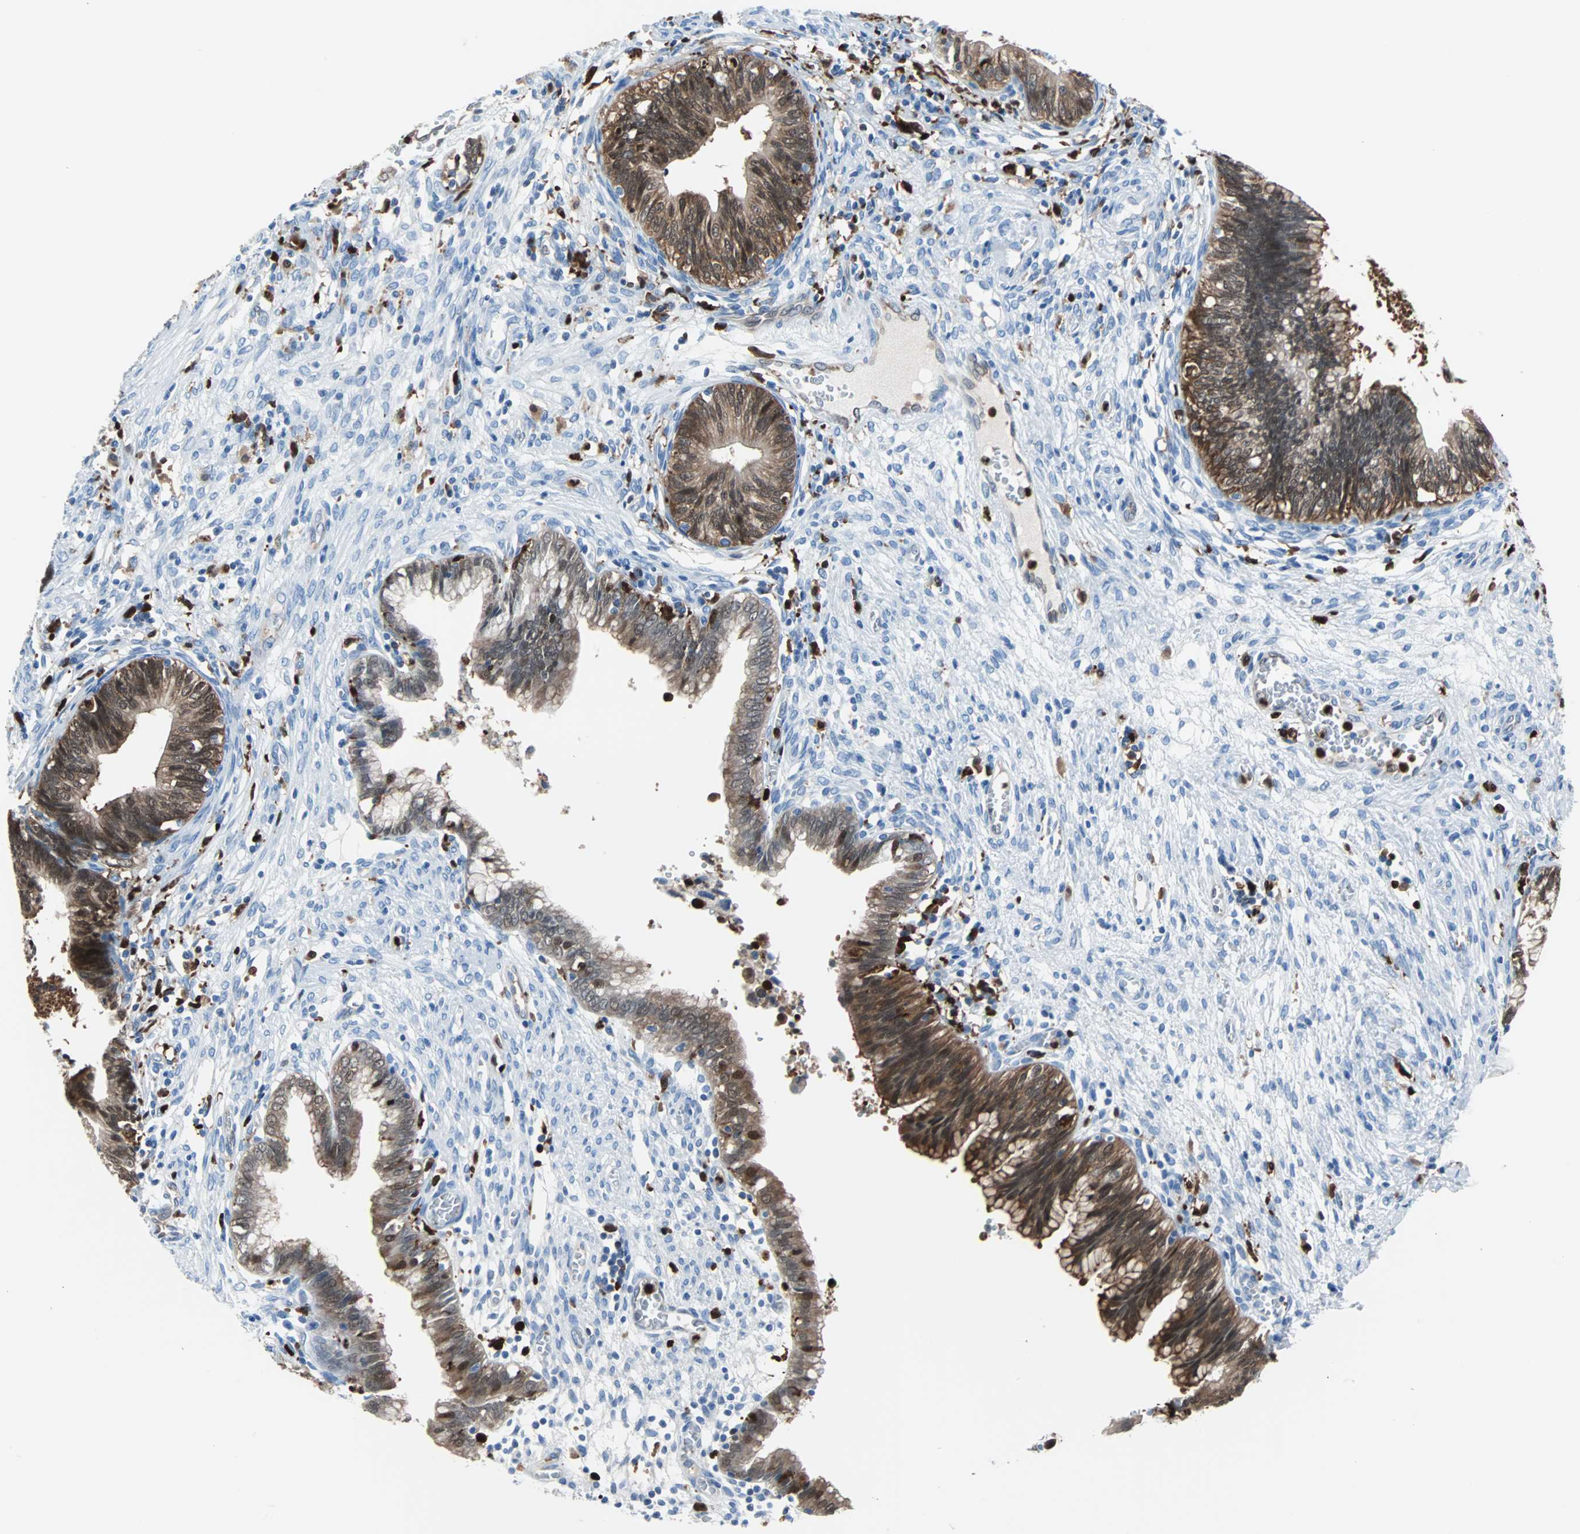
{"staining": {"intensity": "strong", "quantity": ">75%", "location": "cytoplasmic/membranous"}, "tissue": "cervical cancer", "cell_type": "Tumor cells", "image_type": "cancer", "snomed": [{"axis": "morphology", "description": "Adenocarcinoma, NOS"}, {"axis": "topography", "description": "Cervix"}], "caption": "Protein analysis of cervical adenocarcinoma tissue reveals strong cytoplasmic/membranous expression in about >75% of tumor cells. (IHC, brightfield microscopy, high magnification).", "gene": "SYK", "patient": {"sex": "female", "age": 44}}